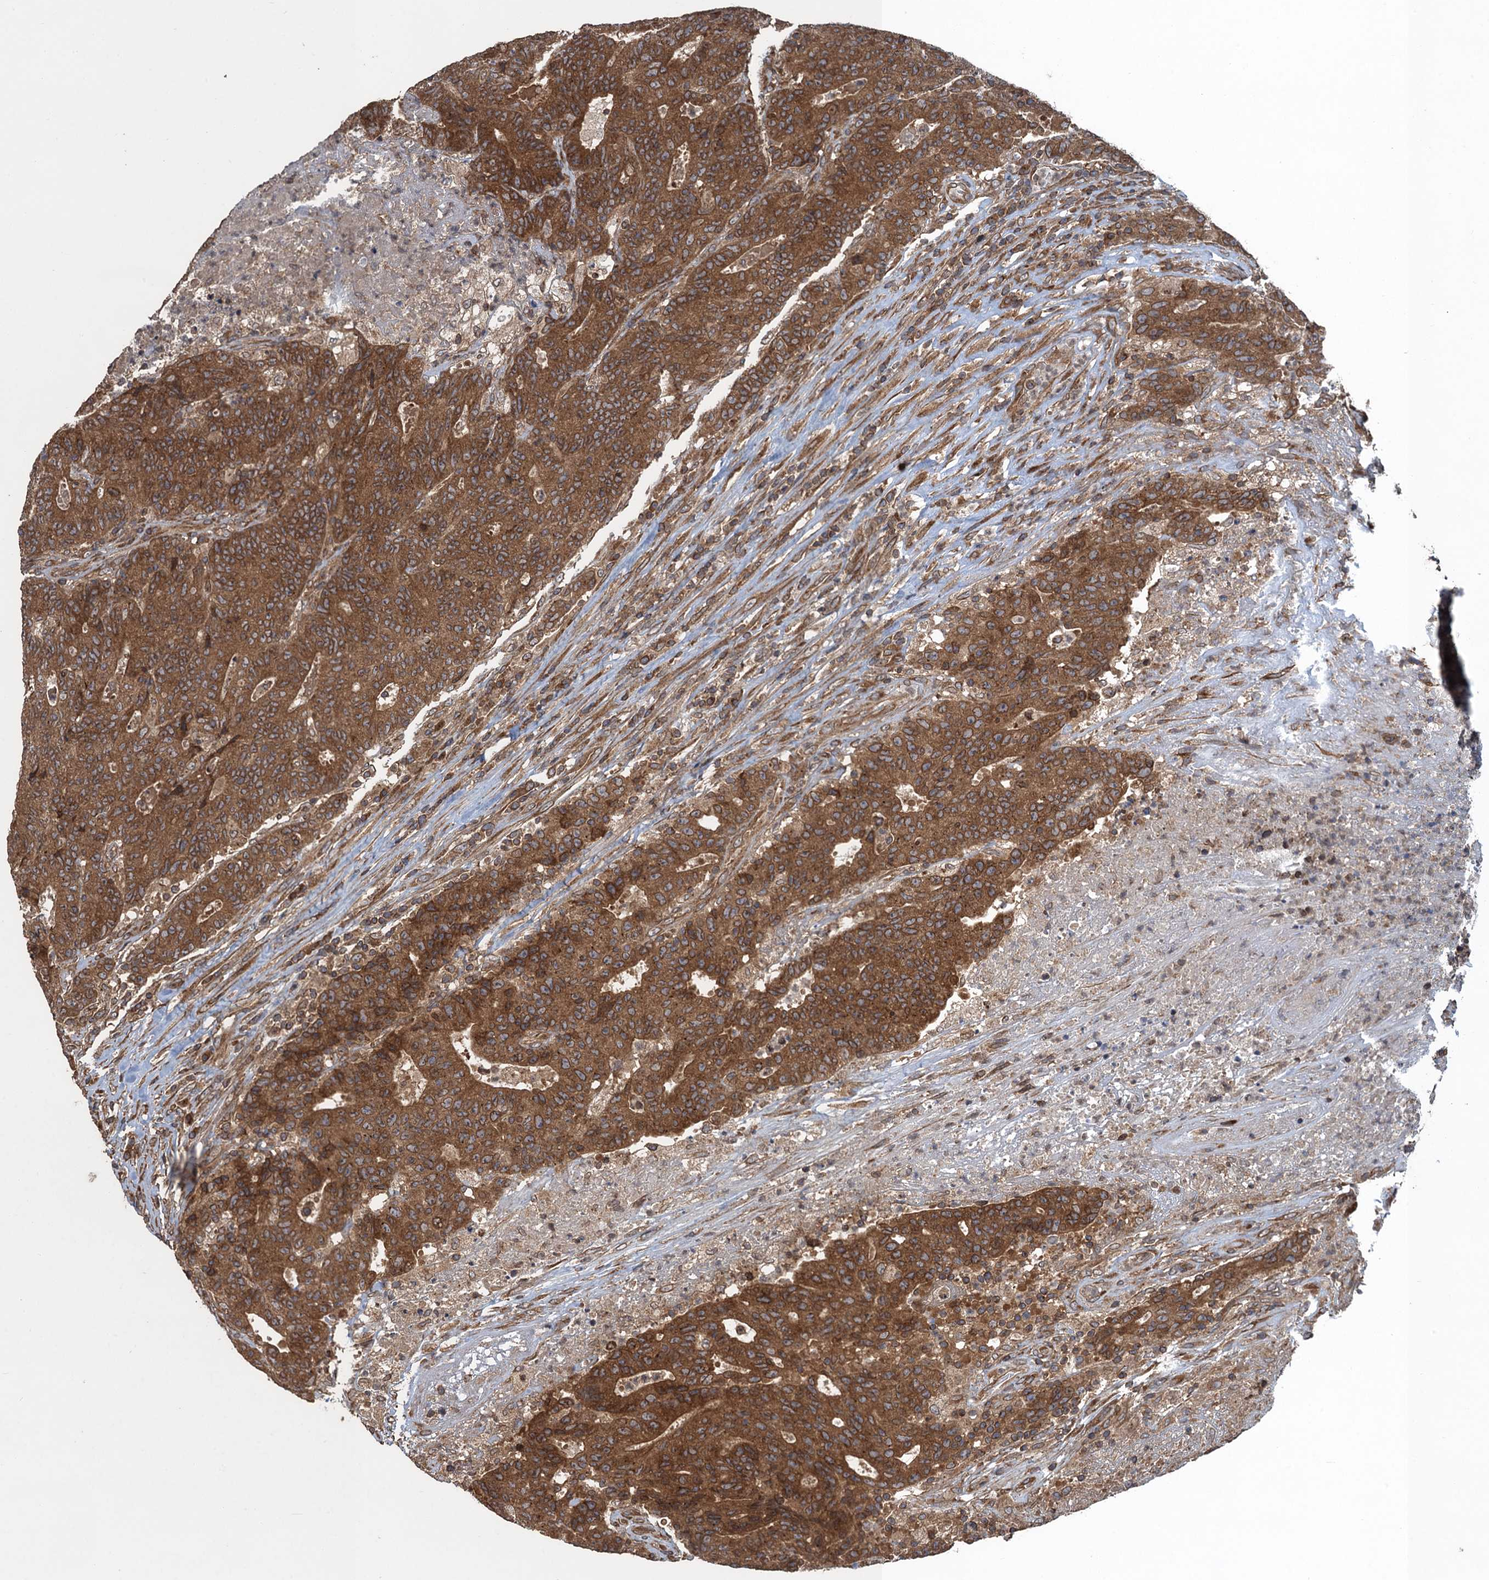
{"staining": {"intensity": "moderate", "quantity": ">75%", "location": "cytoplasmic/membranous,nuclear"}, "tissue": "colorectal cancer", "cell_type": "Tumor cells", "image_type": "cancer", "snomed": [{"axis": "morphology", "description": "Adenocarcinoma, NOS"}, {"axis": "topography", "description": "Colon"}], "caption": "The immunohistochemical stain highlights moderate cytoplasmic/membranous and nuclear expression in tumor cells of colorectal cancer tissue. The protein is stained brown, and the nuclei are stained in blue (DAB IHC with brightfield microscopy, high magnification).", "gene": "GLE1", "patient": {"sex": "female", "age": 75}}